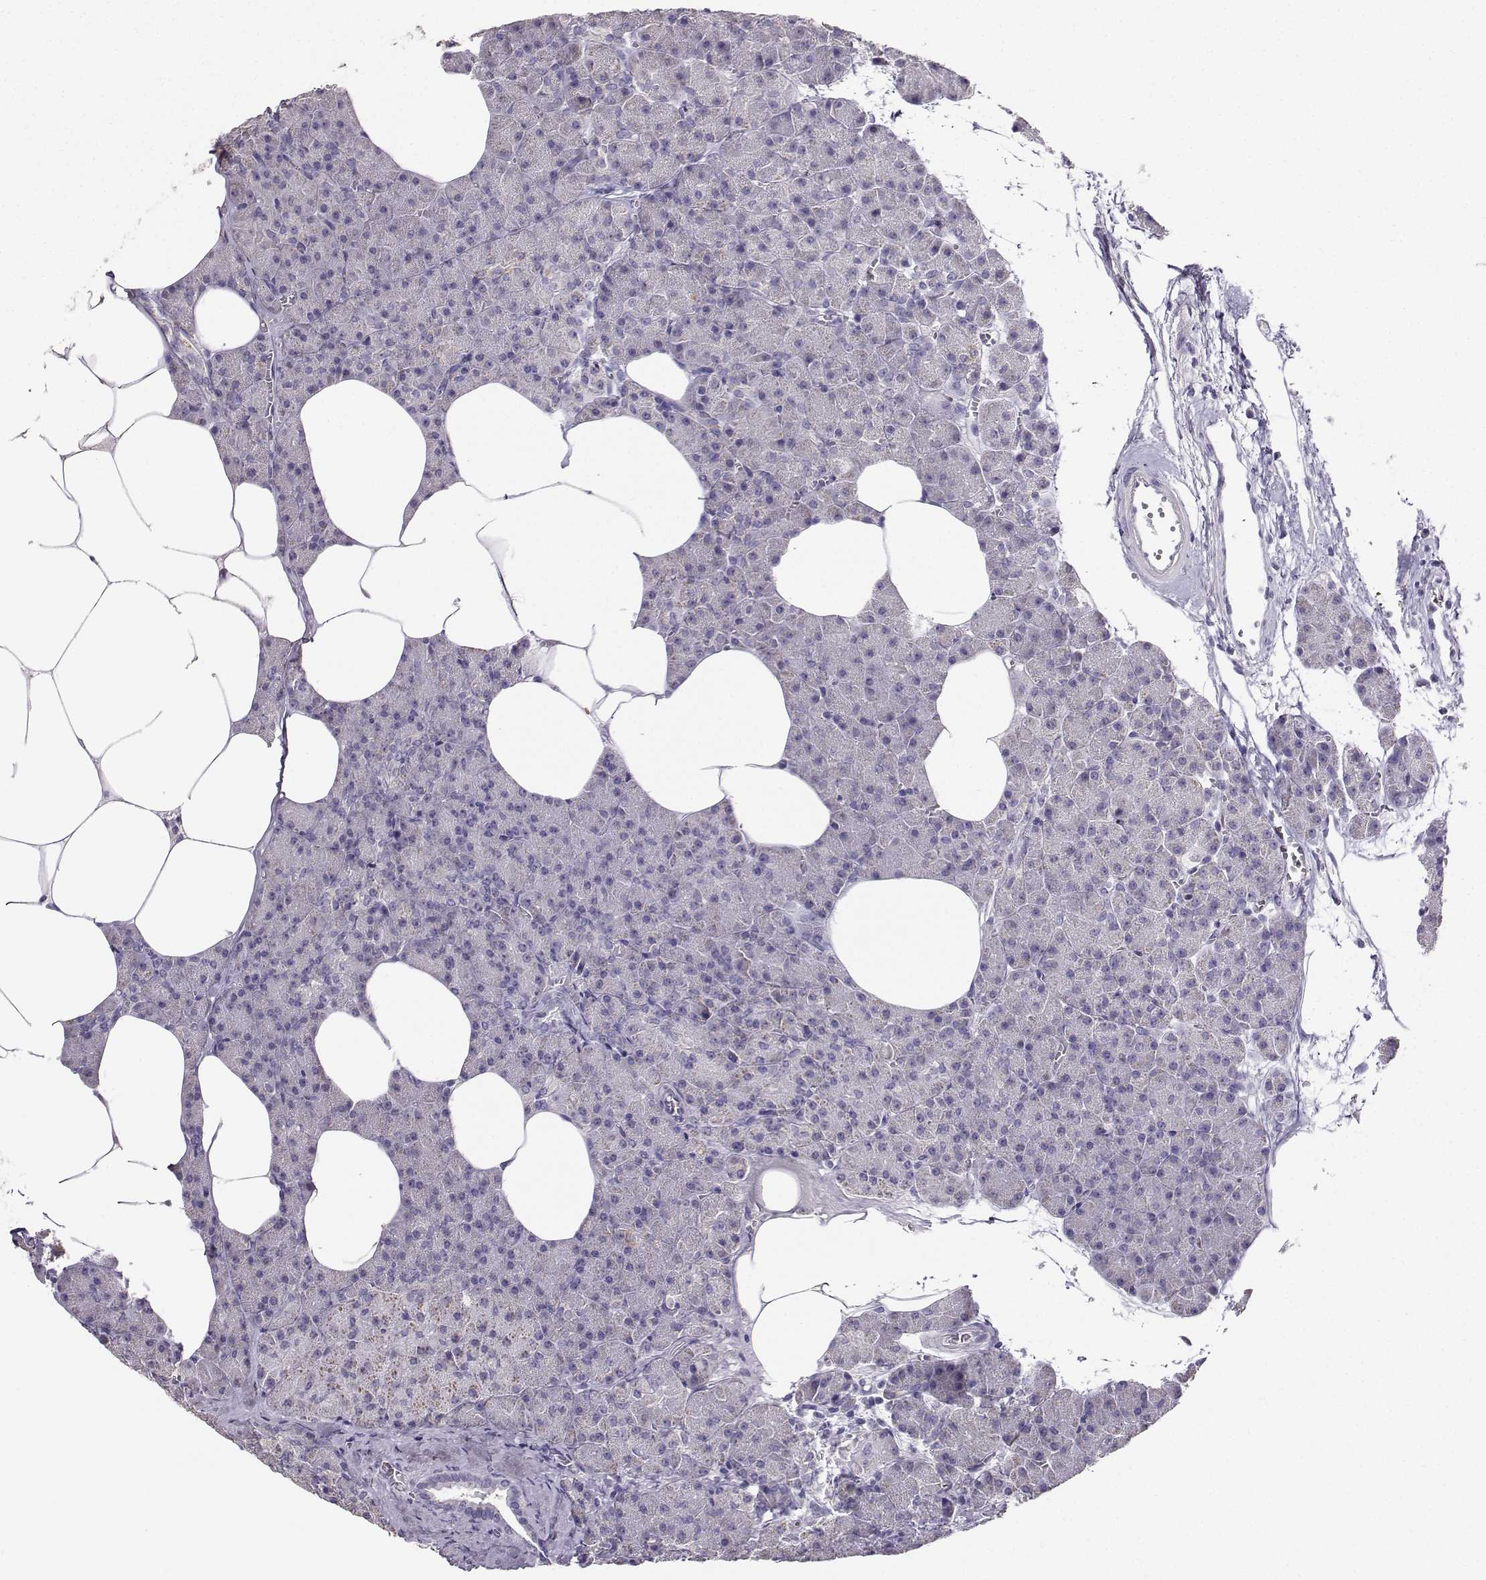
{"staining": {"intensity": "weak", "quantity": "<25%", "location": "cytoplasmic/membranous"}, "tissue": "pancreas", "cell_type": "Exocrine glandular cells", "image_type": "normal", "snomed": [{"axis": "morphology", "description": "Normal tissue, NOS"}, {"axis": "topography", "description": "Pancreas"}], "caption": "A photomicrograph of pancreas stained for a protein shows no brown staining in exocrine glandular cells. Brightfield microscopy of IHC stained with DAB (brown) and hematoxylin (blue), captured at high magnification.", "gene": "AVP", "patient": {"sex": "female", "age": 45}}